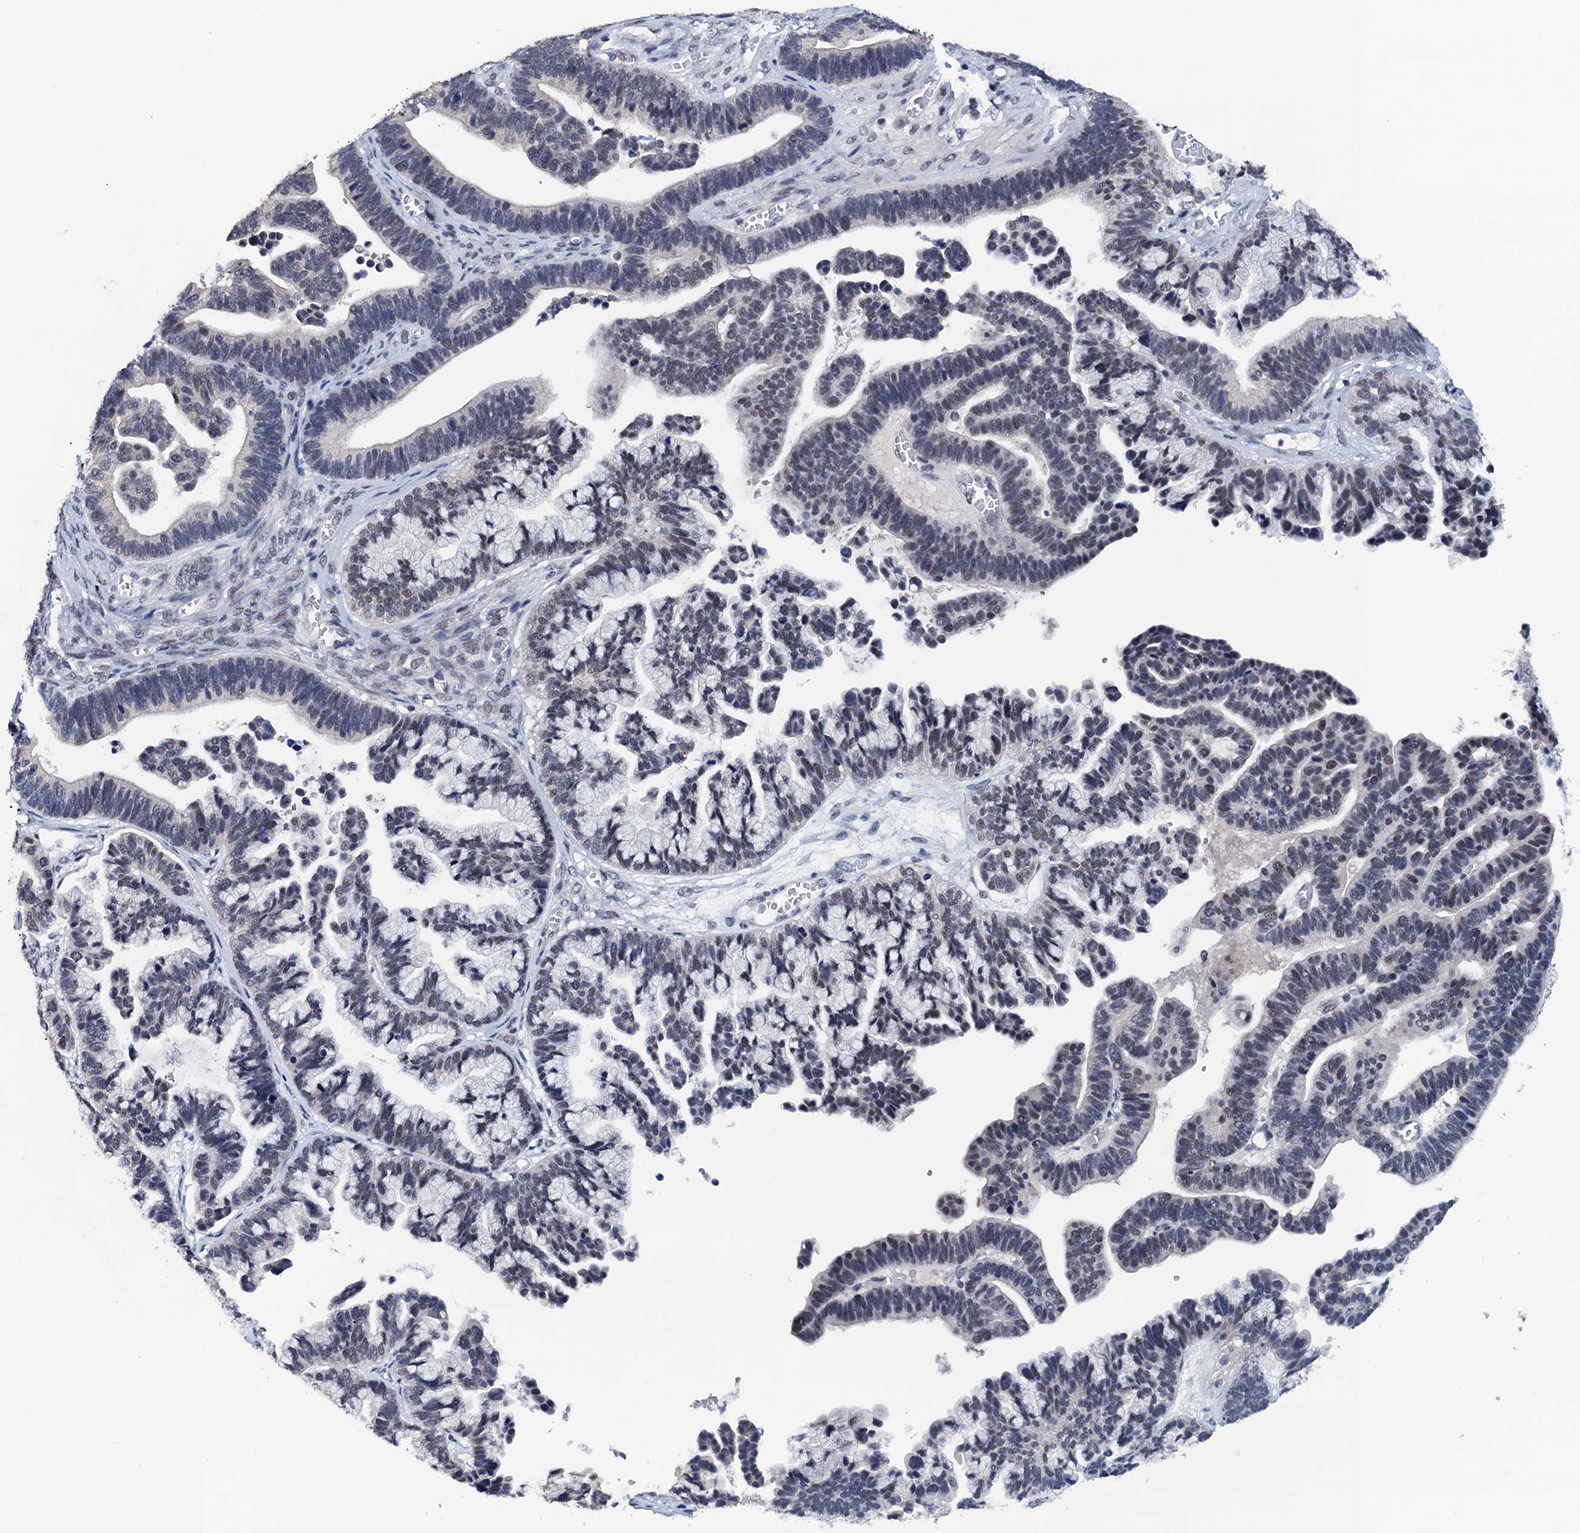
{"staining": {"intensity": "weak", "quantity": "25%-75%", "location": "nuclear"}, "tissue": "ovarian cancer", "cell_type": "Tumor cells", "image_type": "cancer", "snomed": [{"axis": "morphology", "description": "Cystadenocarcinoma, serous, NOS"}, {"axis": "topography", "description": "Ovary"}], "caption": "Protein analysis of ovarian serous cystadenocarcinoma tissue reveals weak nuclear staining in approximately 25%-75% of tumor cells. The staining was performed using DAB (3,3'-diaminobenzidine), with brown indicating positive protein expression. Nuclei are stained blue with hematoxylin.", "gene": "FNBP4", "patient": {"sex": "female", "age": 56}}